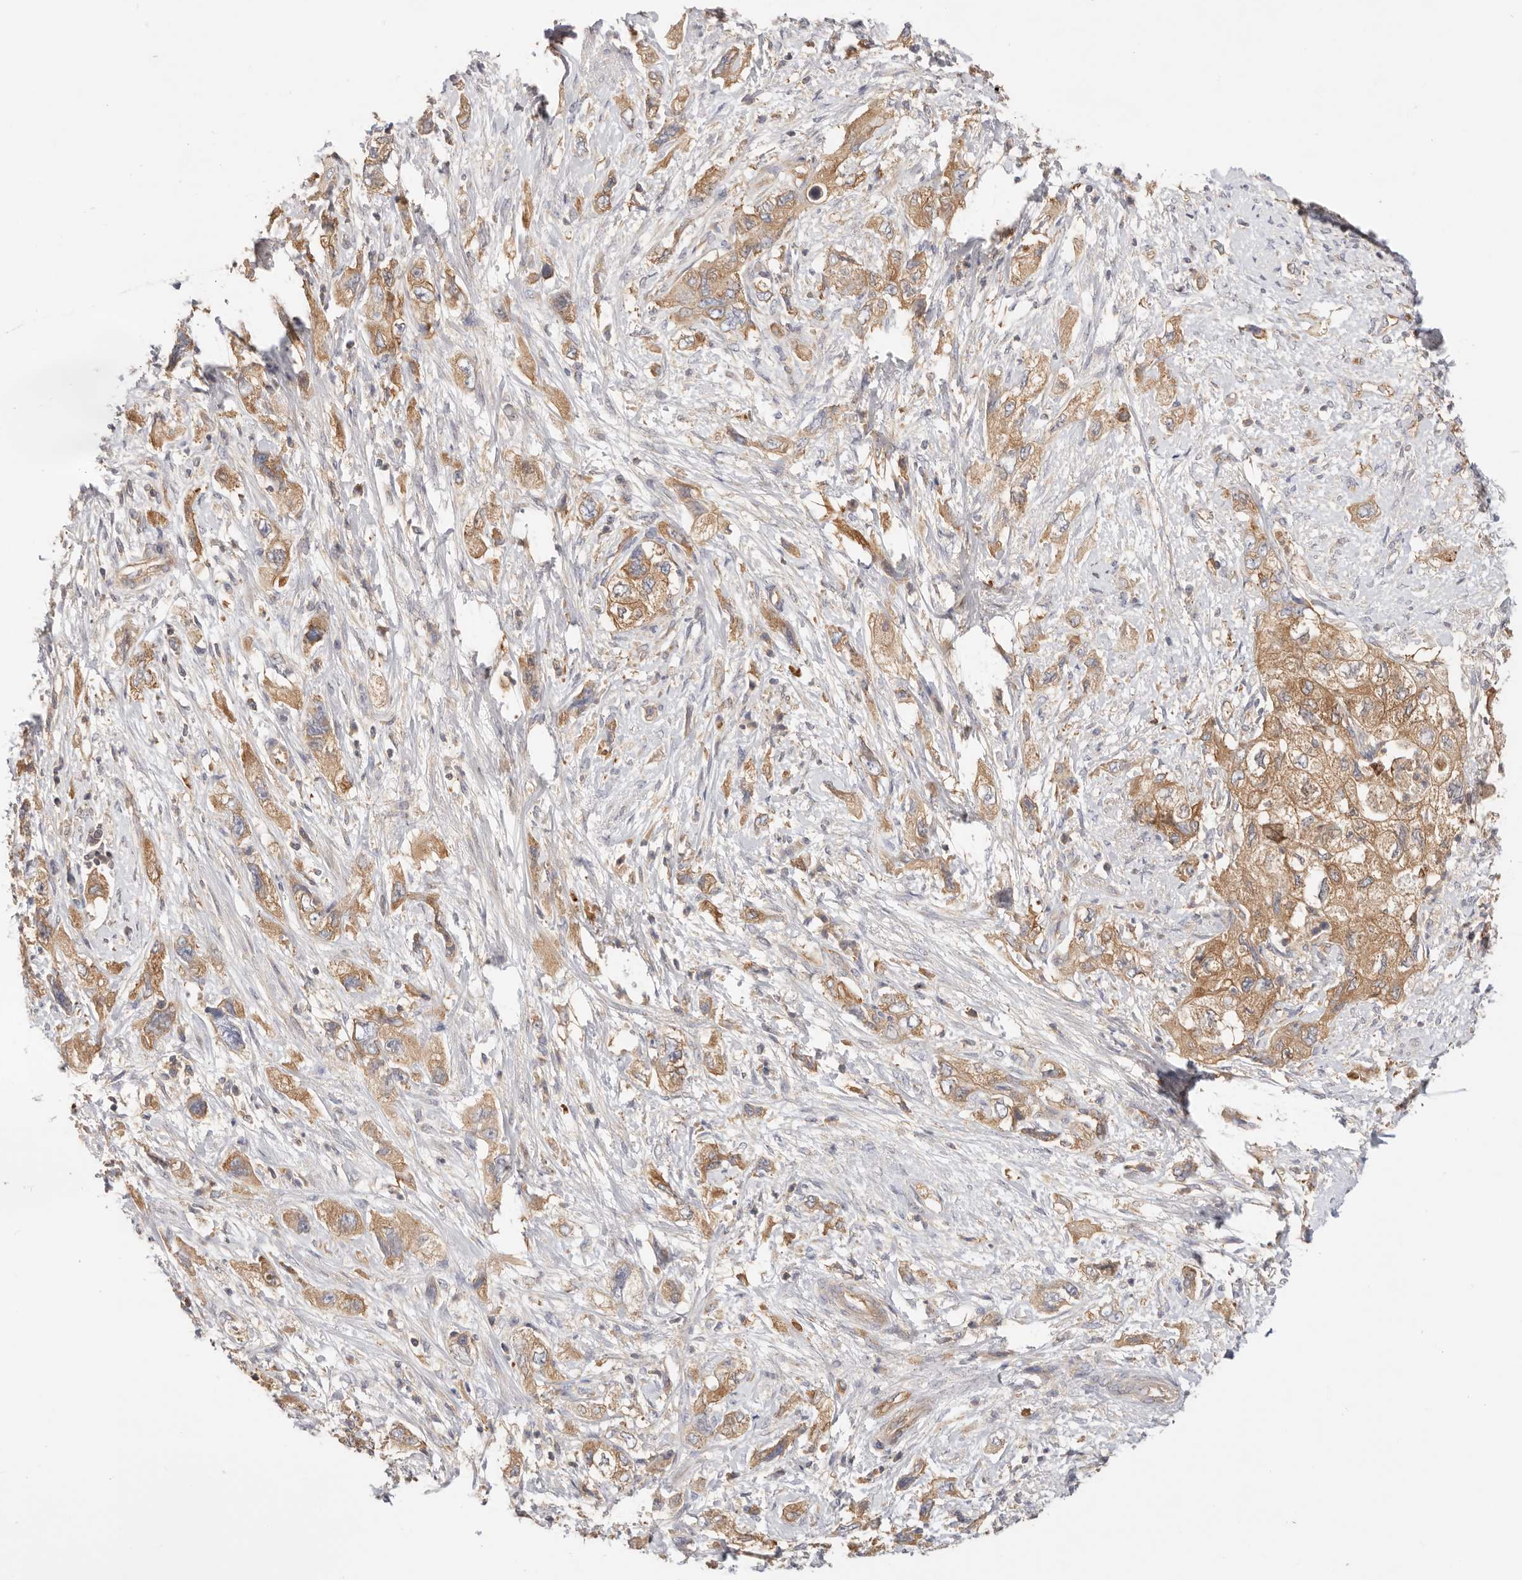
{"staining": {"intensity": "moderate", "quantity": ">75%", "location": "cytoplasmic/membranous"}, "tissue": "pancreatic cancer", "cell_type": "Tumor cells", "image_type": "cancer", "snomed": [{"axis": "morphology", "description": "Adenocarcinoma, NOS"}, {"axis": "topography", "description": "Pancreas"}], "caption": "Adenocarcinoma (pancreatic) stained with IHC demonstrates moderate cytoplasmic/membranous staining in approximately >75% of tumor cells.", "gene": "KCMF1", "patient": {"sex": "female", "age": 73}}